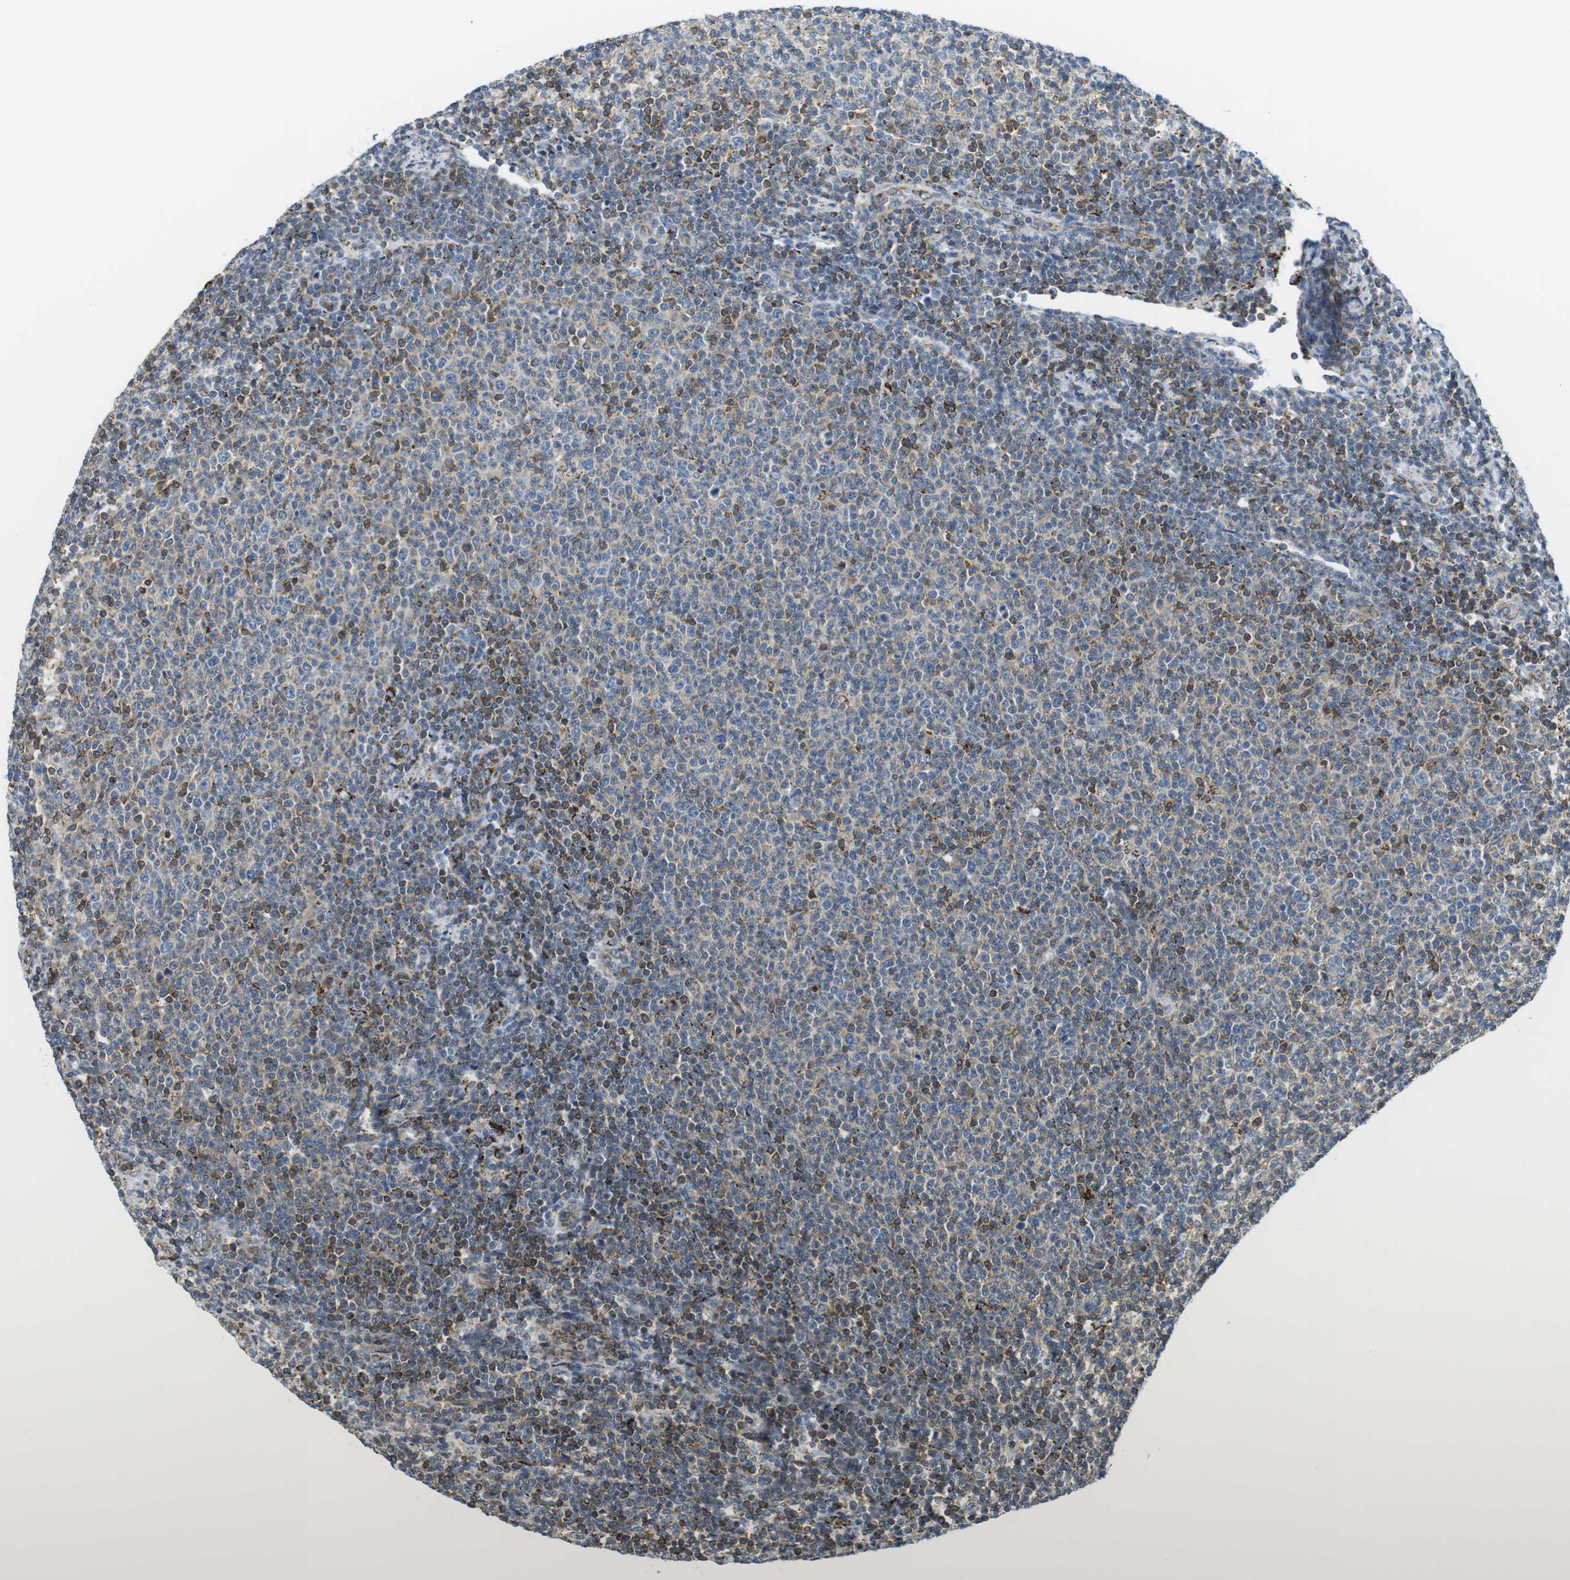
{"staining": {"intensity": "weak", "quantity": "25%-75%", "location": "cytoplasmic/membranous"}, "tissue": "lymphoma", "cell_type": "Tumor cells", "image_type": "cancer", "snomed": [{"axis": "morphology", "description": "Malignant lymphoma, non-Hodgkin's type, Low grade"}, {"axis": "topography", "description": "Lymph node"}], "caption": "IHC image of human malignant lymphoma, non-Hodgkin's type (low-grade) stained for a protein (brown), which reveals low levels of weak cytoplasmic/membranous positivity in approximately 25%-75% of tumor cells.", "gene": "KCNE3", "patient": {"sex": "male", "age": 66}}